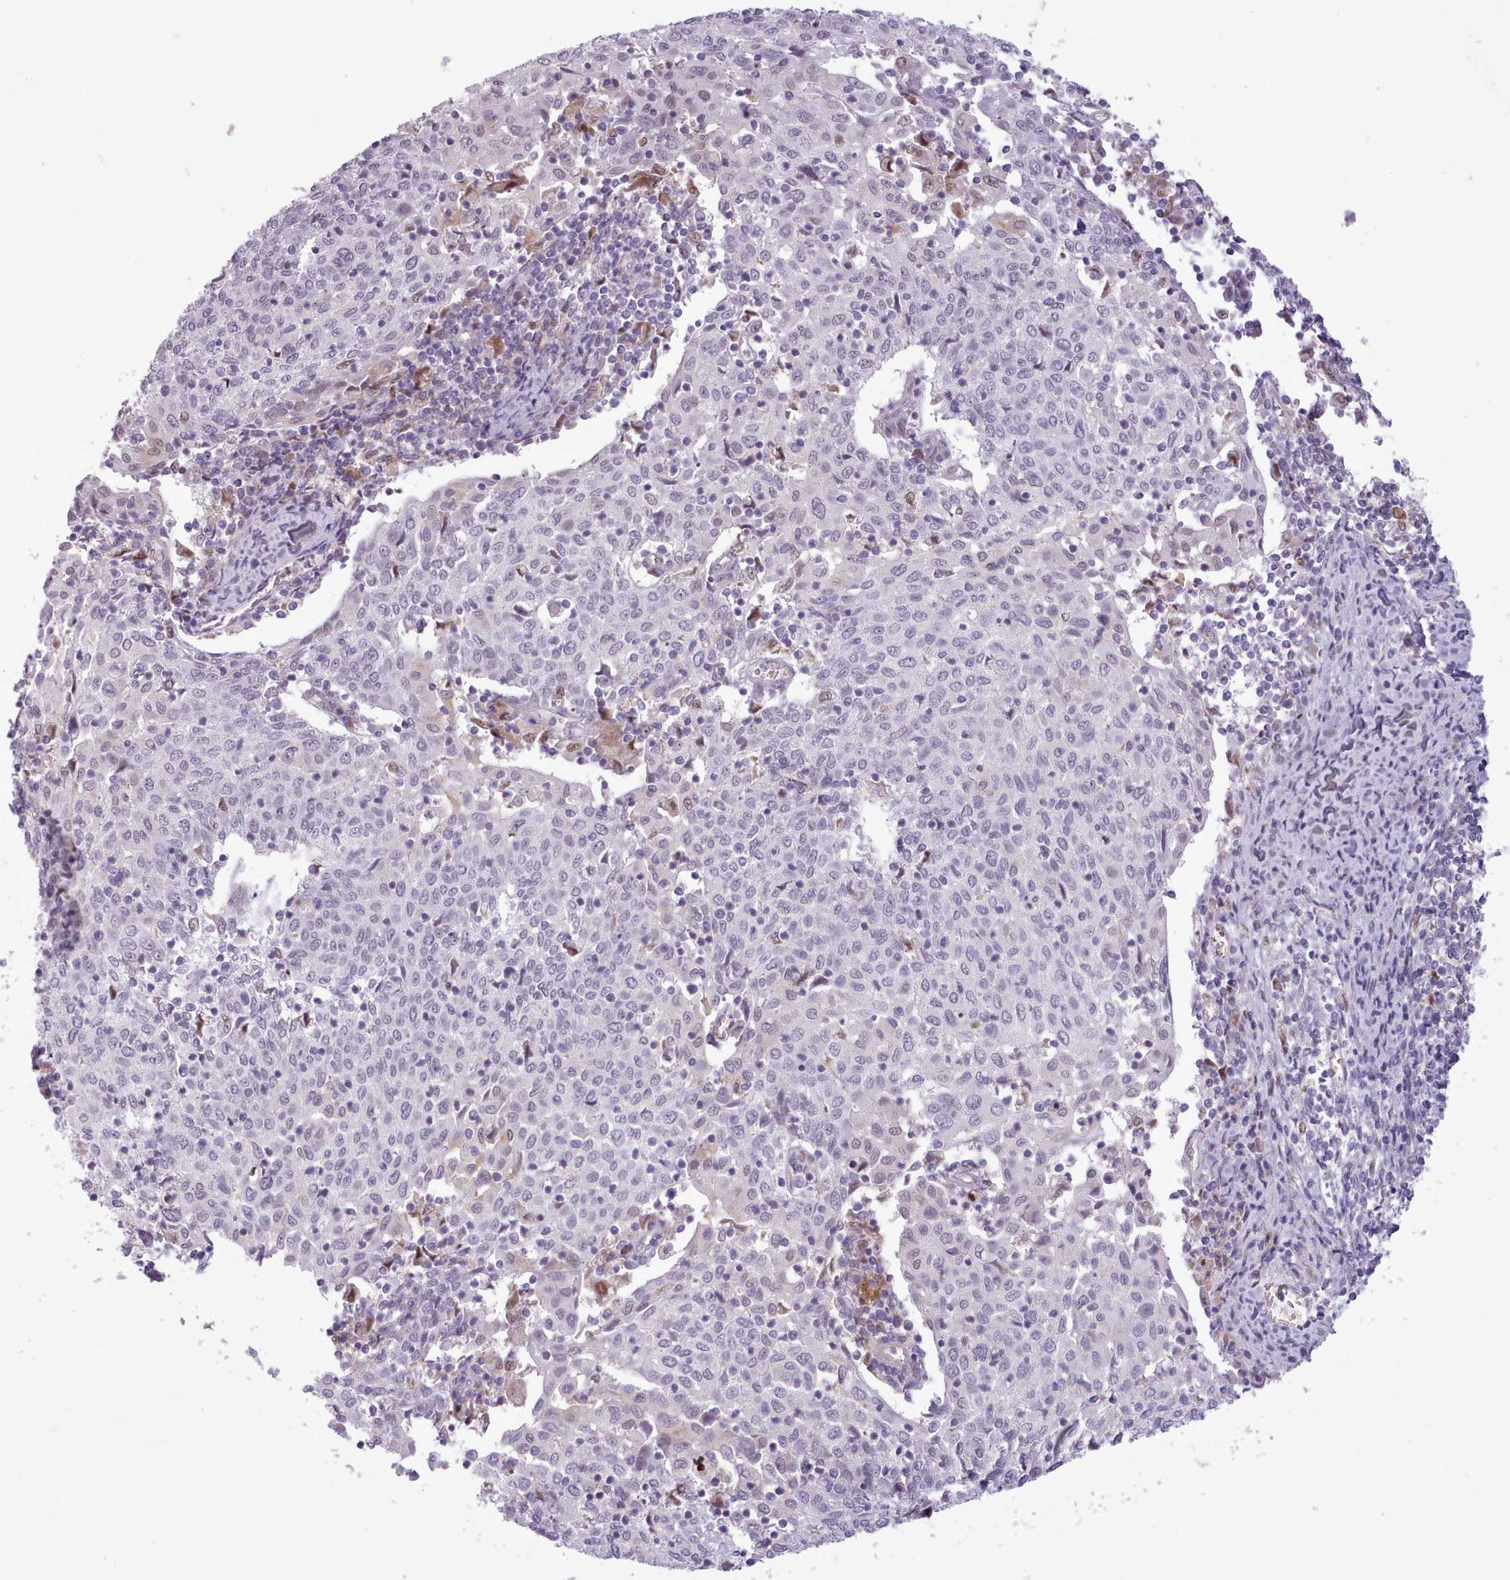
{"staining": {"intensity": "negative", "quantity": "none", "location": "none"}, "tissue": "cervical cancer", "cell_type": "Tumor cells", "image_type": "cancer", "snomed": [{"axis": "morphology", "description": "Squamous cell carcinoma, NOS"}, {"axis": "topography", "description": "Cervix"}], "caption": "There is no significant positivity in tumor cells of cervical cancer.", "gene": "SLURP1", "patient": {"sex": "female", "age": 52}}